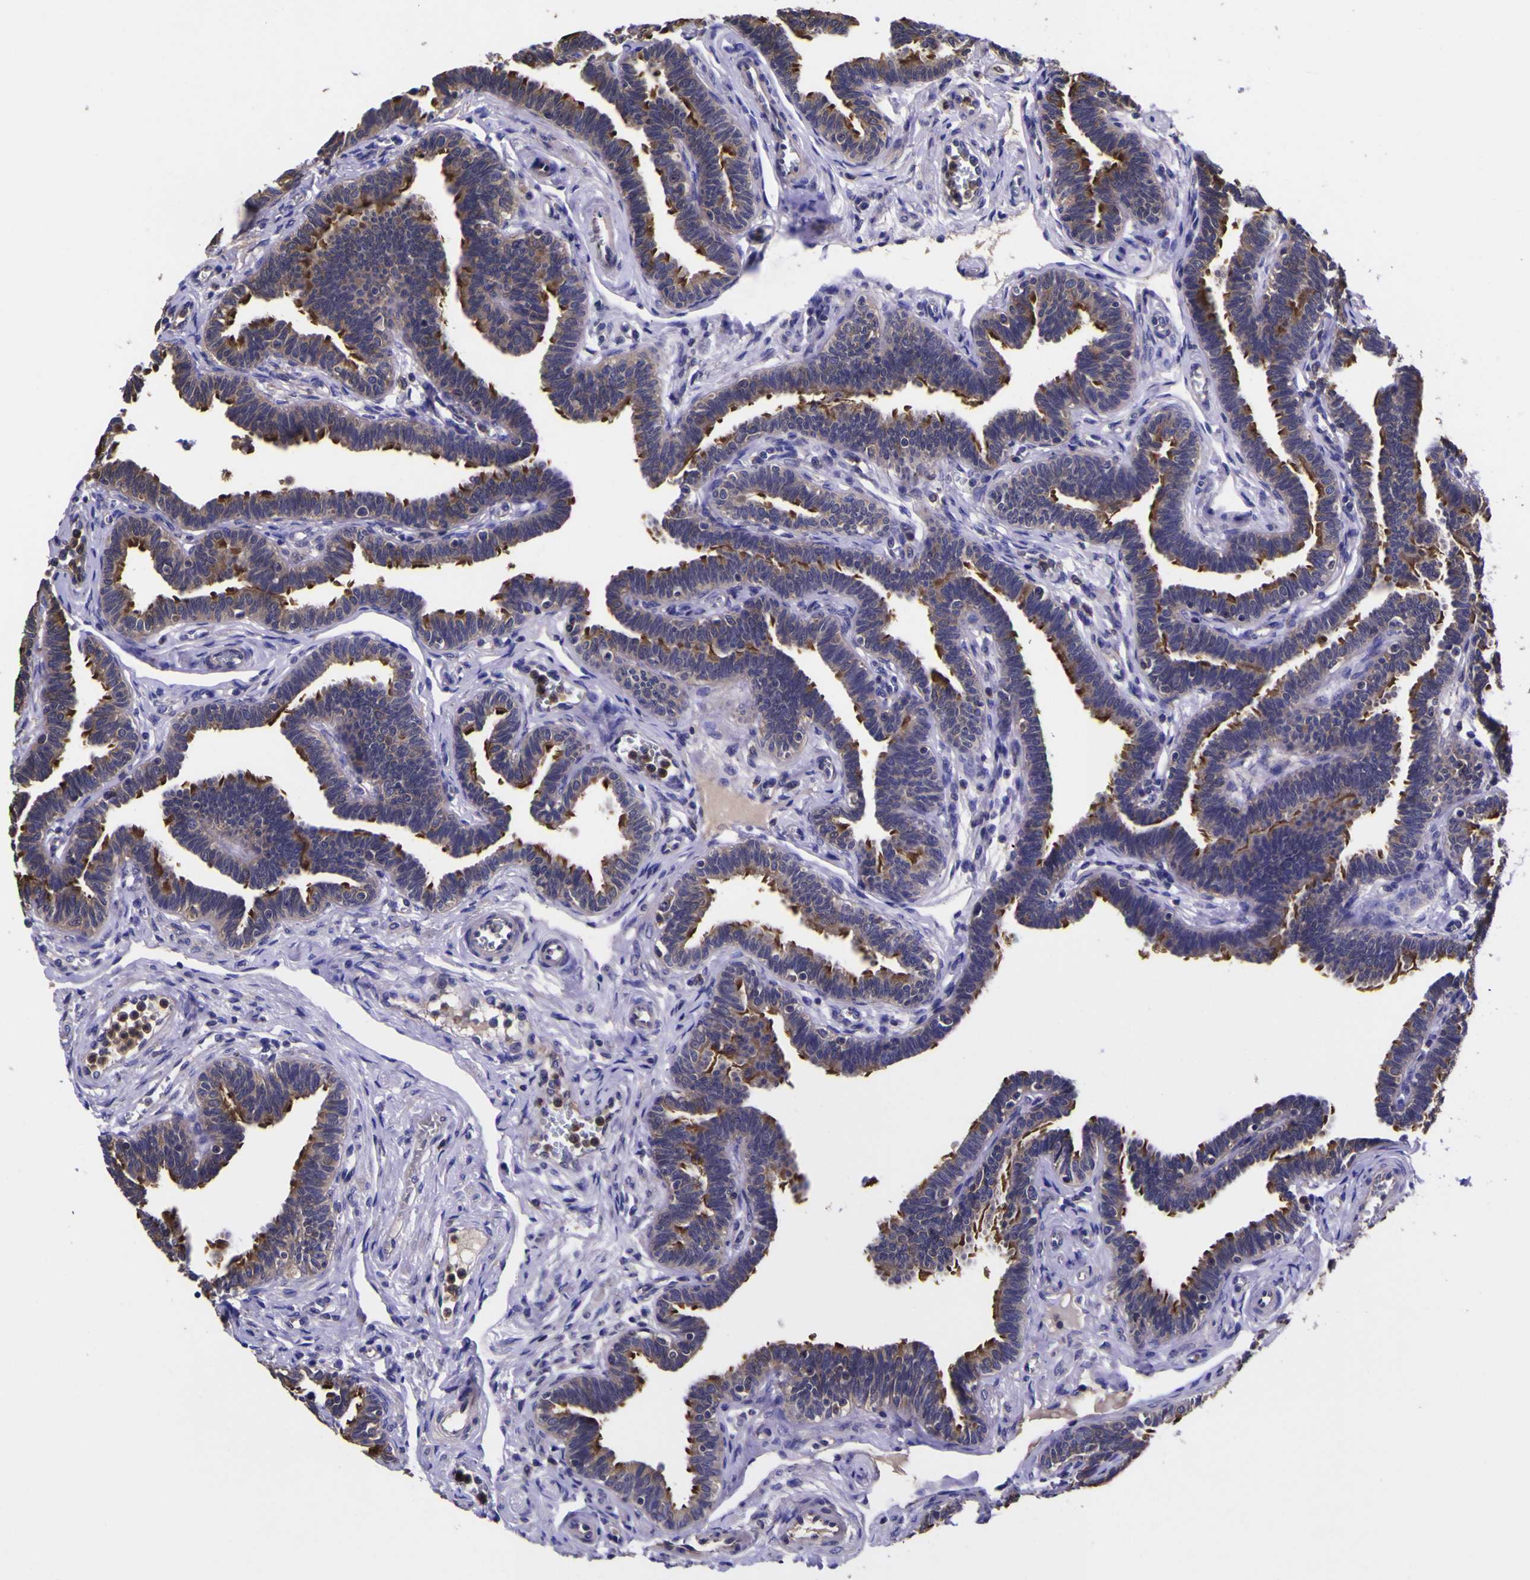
{"staining": {"intensity": "strong", "quantity": "<25%", "location": "cytoplasmic/membranous"}, "tissue": "fallopian tube", "cell_type": "Glandular cells", "image_type": "normal", "snomed": [{"axis": "morphology", "description": "Normal tissue, NOS"}, {"axis": "topography", "description": "Fallopian tube"}, {"axis": "topography", "description": "Ovary"}], "caption": "About <25% of glandular cells in normal human fallopian tube exhibit strong cytoplasmic/membranous protein expression as visualized by brown immunohistochemical staining.", "gene": "MAPK14", "patient": {"sex": "female", "age": 23}}